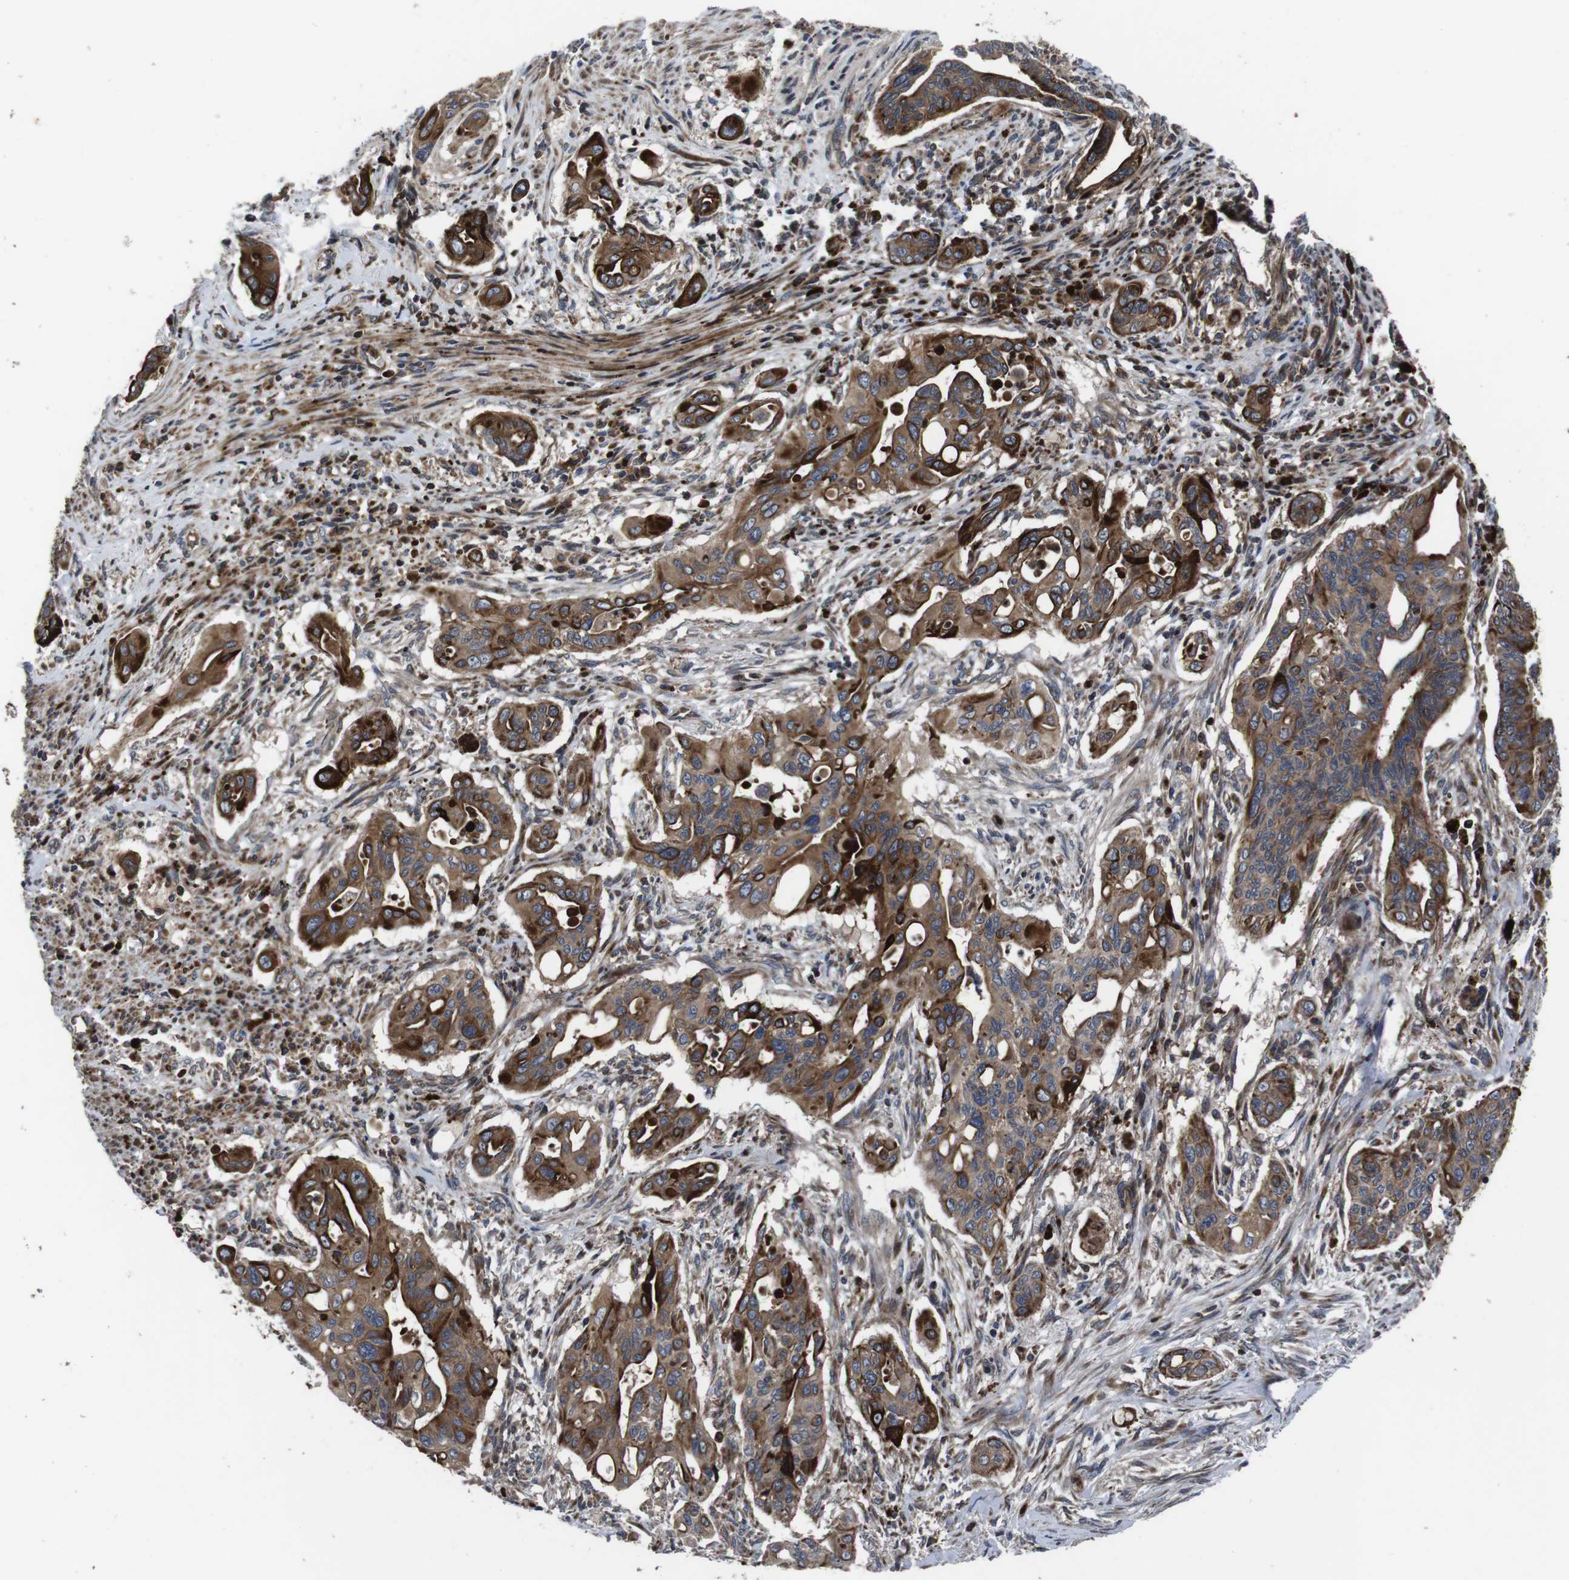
{"staining": {"intensity": "strong", "quantity": ">75%", "location": "cytoplasmic/membranous"}, "tissue": "pancreatic cancer", "cell_type": "Tumor cells", "image_type": "cancer", "snomed": [{"axis": "morphology", "description": "Adenocarcinoma, NOS"}, {"axis": "topography", "description": "Pancreas"}], "caption": "A micrograph of adenocarcinoma (pancreatic) stained for a protein displays strong cytoplasmic/membranous brown staining in tumor cells. The staining was performed using DAB (3,3'-diaminobenzidine) to visualize the protein expression in brown, while the nuclei were stained in blue with hematoxylin (Magnification: 20x).", "gene": "SMYD3", "patient": {"sex": "male", "age": 77}}